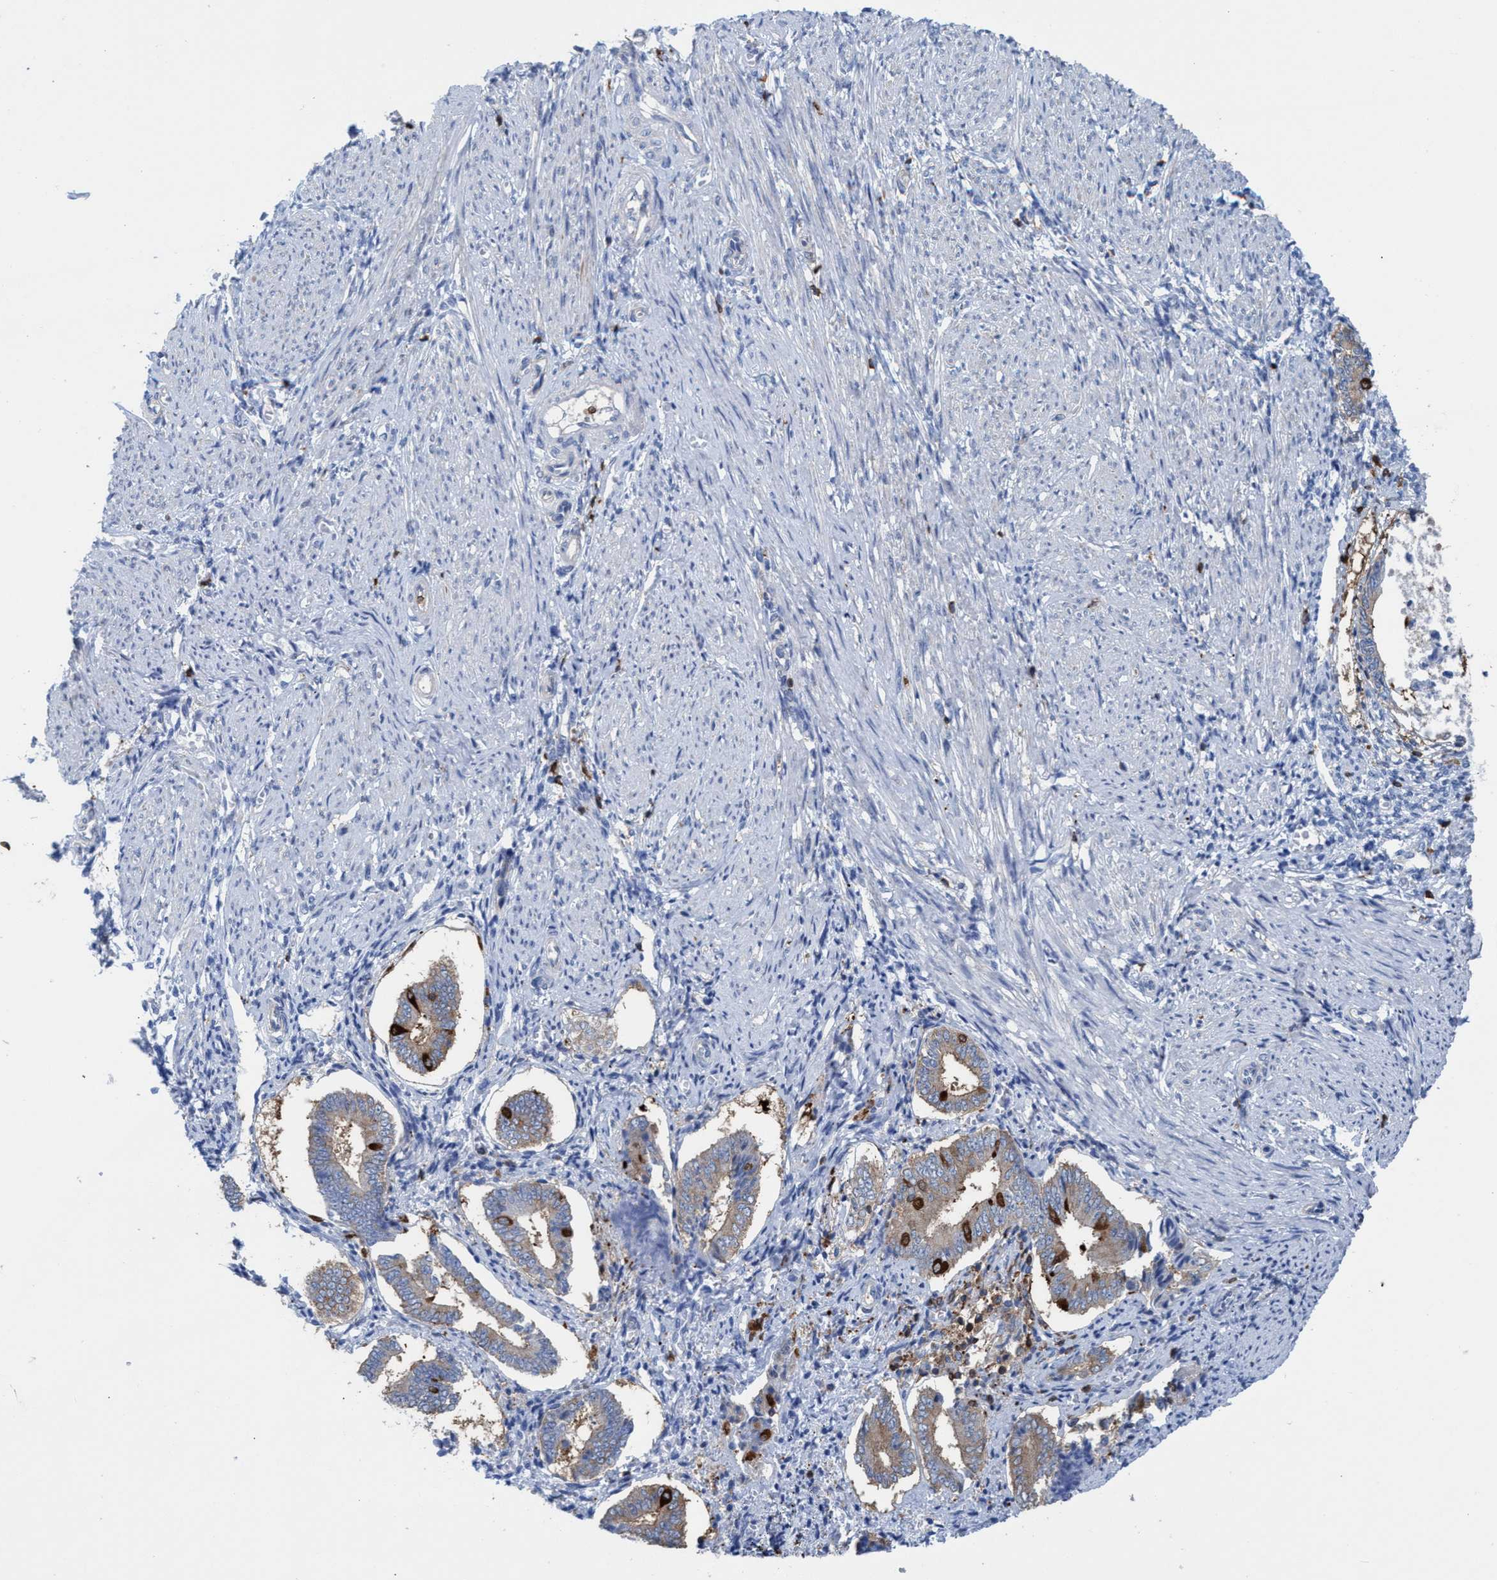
{"staining": {"intensity": "negative", "quantity": "none", "location": "none"}, "tissue": "endometrium", "cell_type": "Cells in endometrial stroma", "image_type": "normal", "snomed": [{"axis": "morphology", "description": "Normal tissue, NOS"}, {"axis": "topography", "description": "Endometrium"}], "caption": "Micrograph shows no significant protein staining in cells in endometrial stroma of benign endometrium.", "gene": "EZR", "patient": {"sex": "female", "age": 42}}